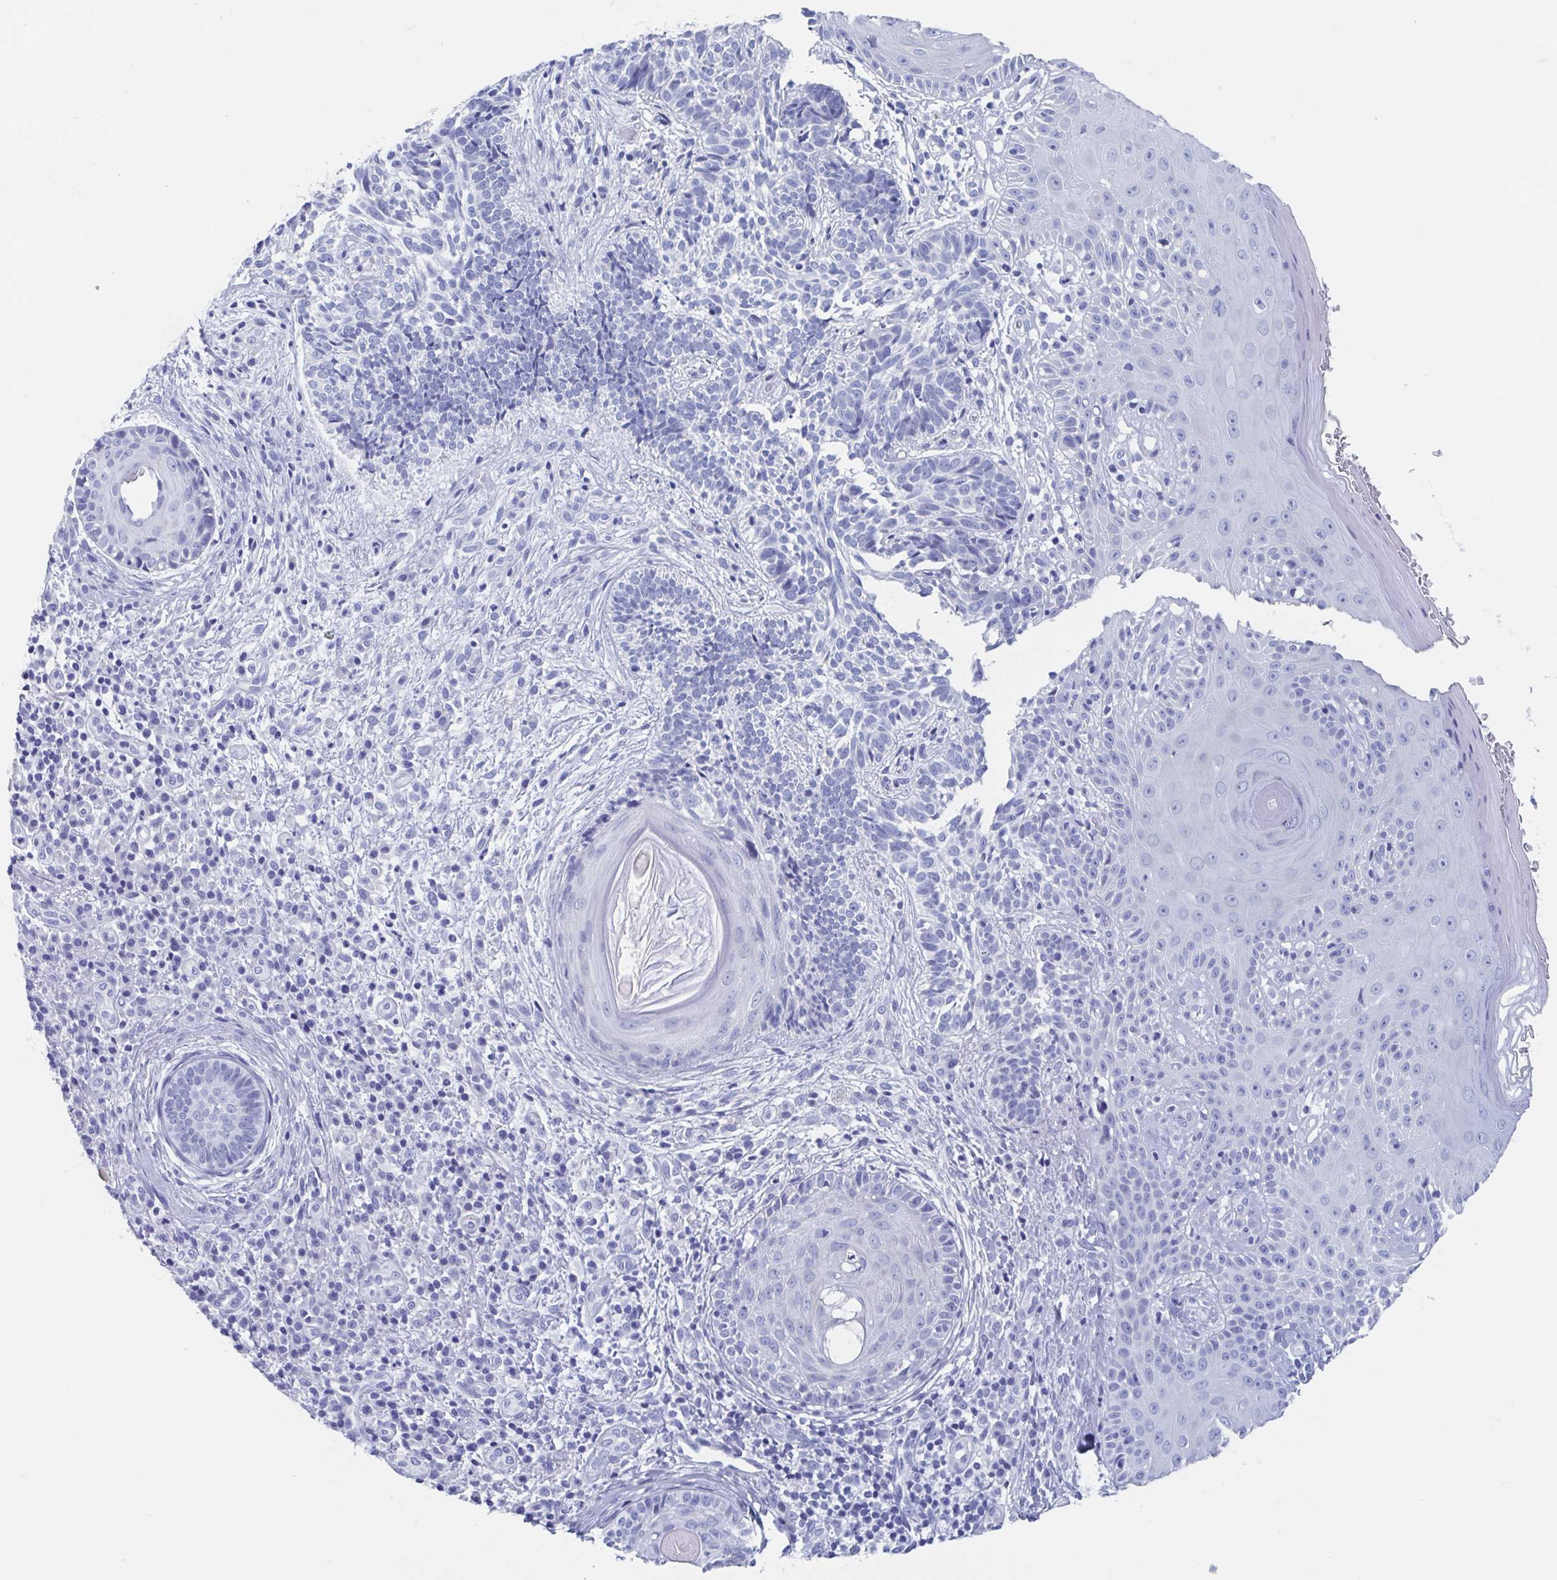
{"staining": {"intensity": "negative", "quantity": "none", "location": "none"}, "tissue": "skin cancer", "cell_type": "Tumor cells", "image_type": "cancer", "snomed": [{"axis": "morphology", "description": "Basal cell carcinoma"}, {"axis": "topography", "description": "Skin"}], "caption": "IHC of human skin basal cell carcinoma displays no positivity in tumor cells.", "gene": "SHCBP1L", "patient": {"sex": "male", "age": 65}}